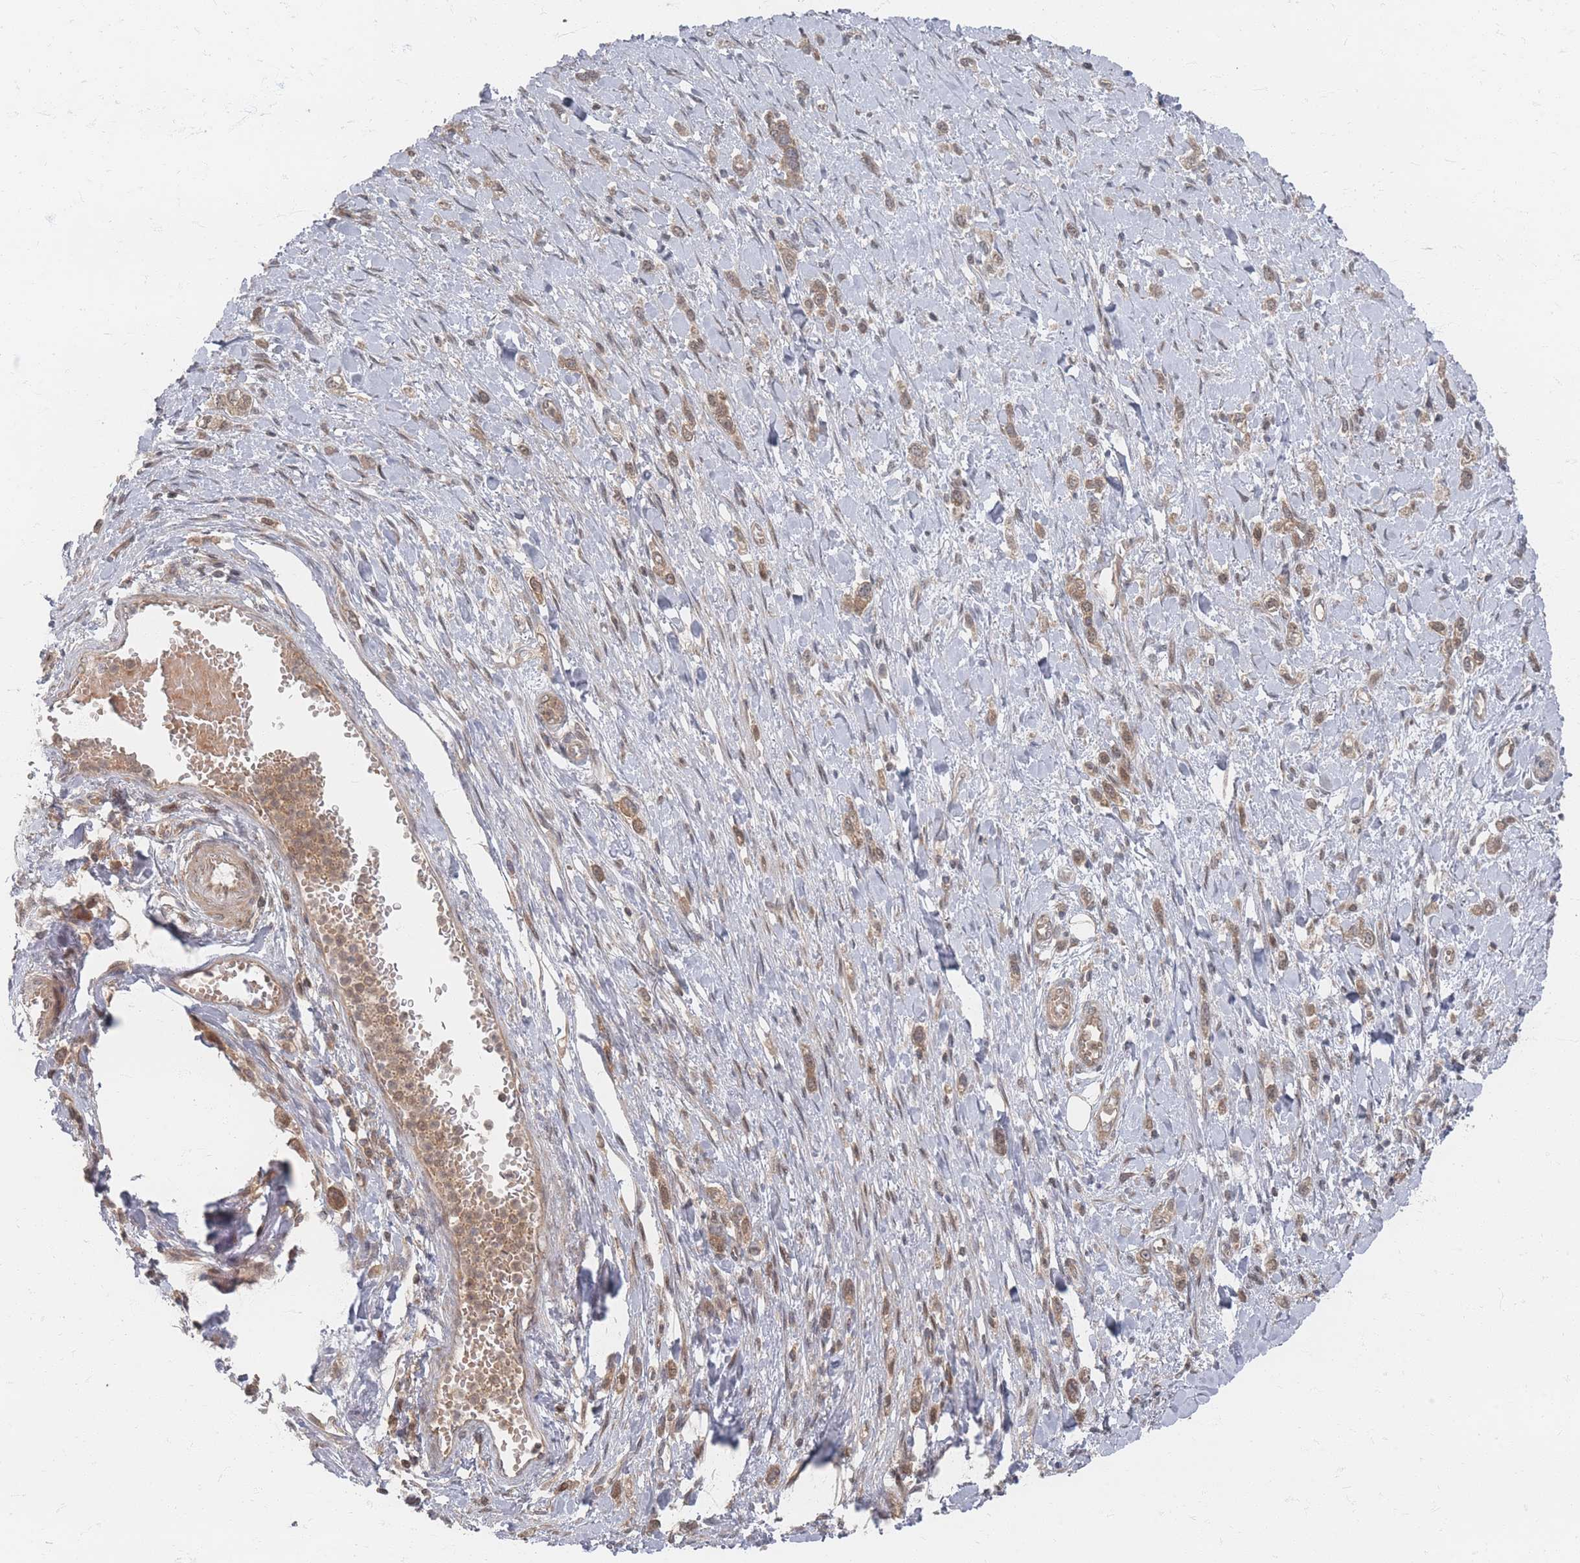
{"staining": {"intensity": "moderate", "quantity": ">75%", "location": "cytoplasmic/membranous"}, "tissue": "stomach cancer", "cell_type": "Tumor cells", "image_type": "cancer", "snomed": [{"axis": "morphology", "description": "Adenocarcinoma, NOS"}, {"axis": "topography", "description": "Stomach"}], "caption": "Moderate cytoplasmic/membranous protein positivity is present in about >75% of tumor cells in adenocarcinoma (stomach).", "gene": "PSMD9", "patient": {"sex": "female", "age": 65}}